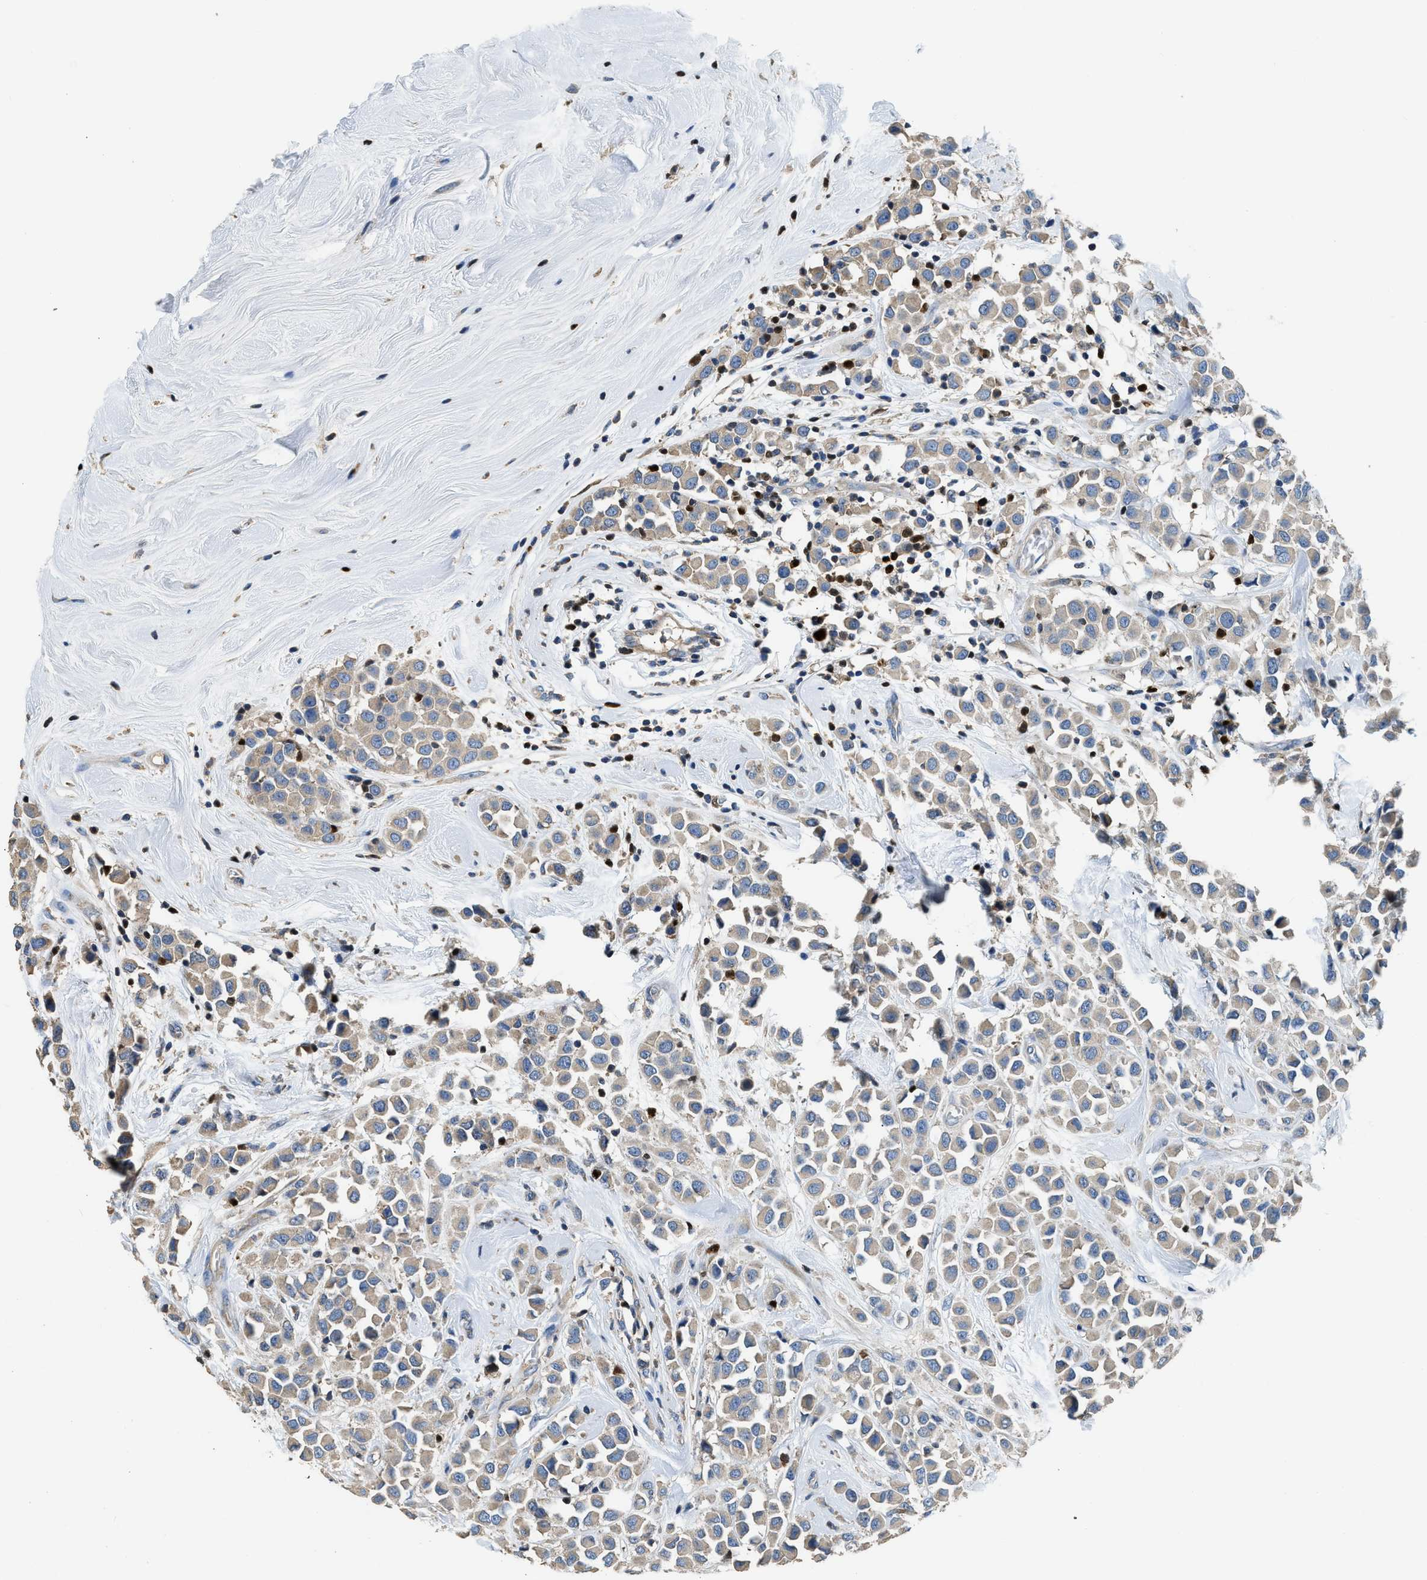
{"staining": {"intensity": "weak", "quantity": "25%-75%", "location": "cytoplasmic/membranous"}, "tissue": "breast cancer", "cell_type": "Tumor cells", "image_type": "cancer", "snomed": [{"axis": "morphology", "description": "Duct carcinoma"}, {"axis": "topography", "description": "Breast"}], "caption": "Protein expression analysis of infiltrating ductal carcinoma (breast) demonstrates weak cytoplasmic/membranous staining in approximately 25%-75% of tumor cells.", "gene": "TOX", "patient": {"sex": "female", "age": 61}}